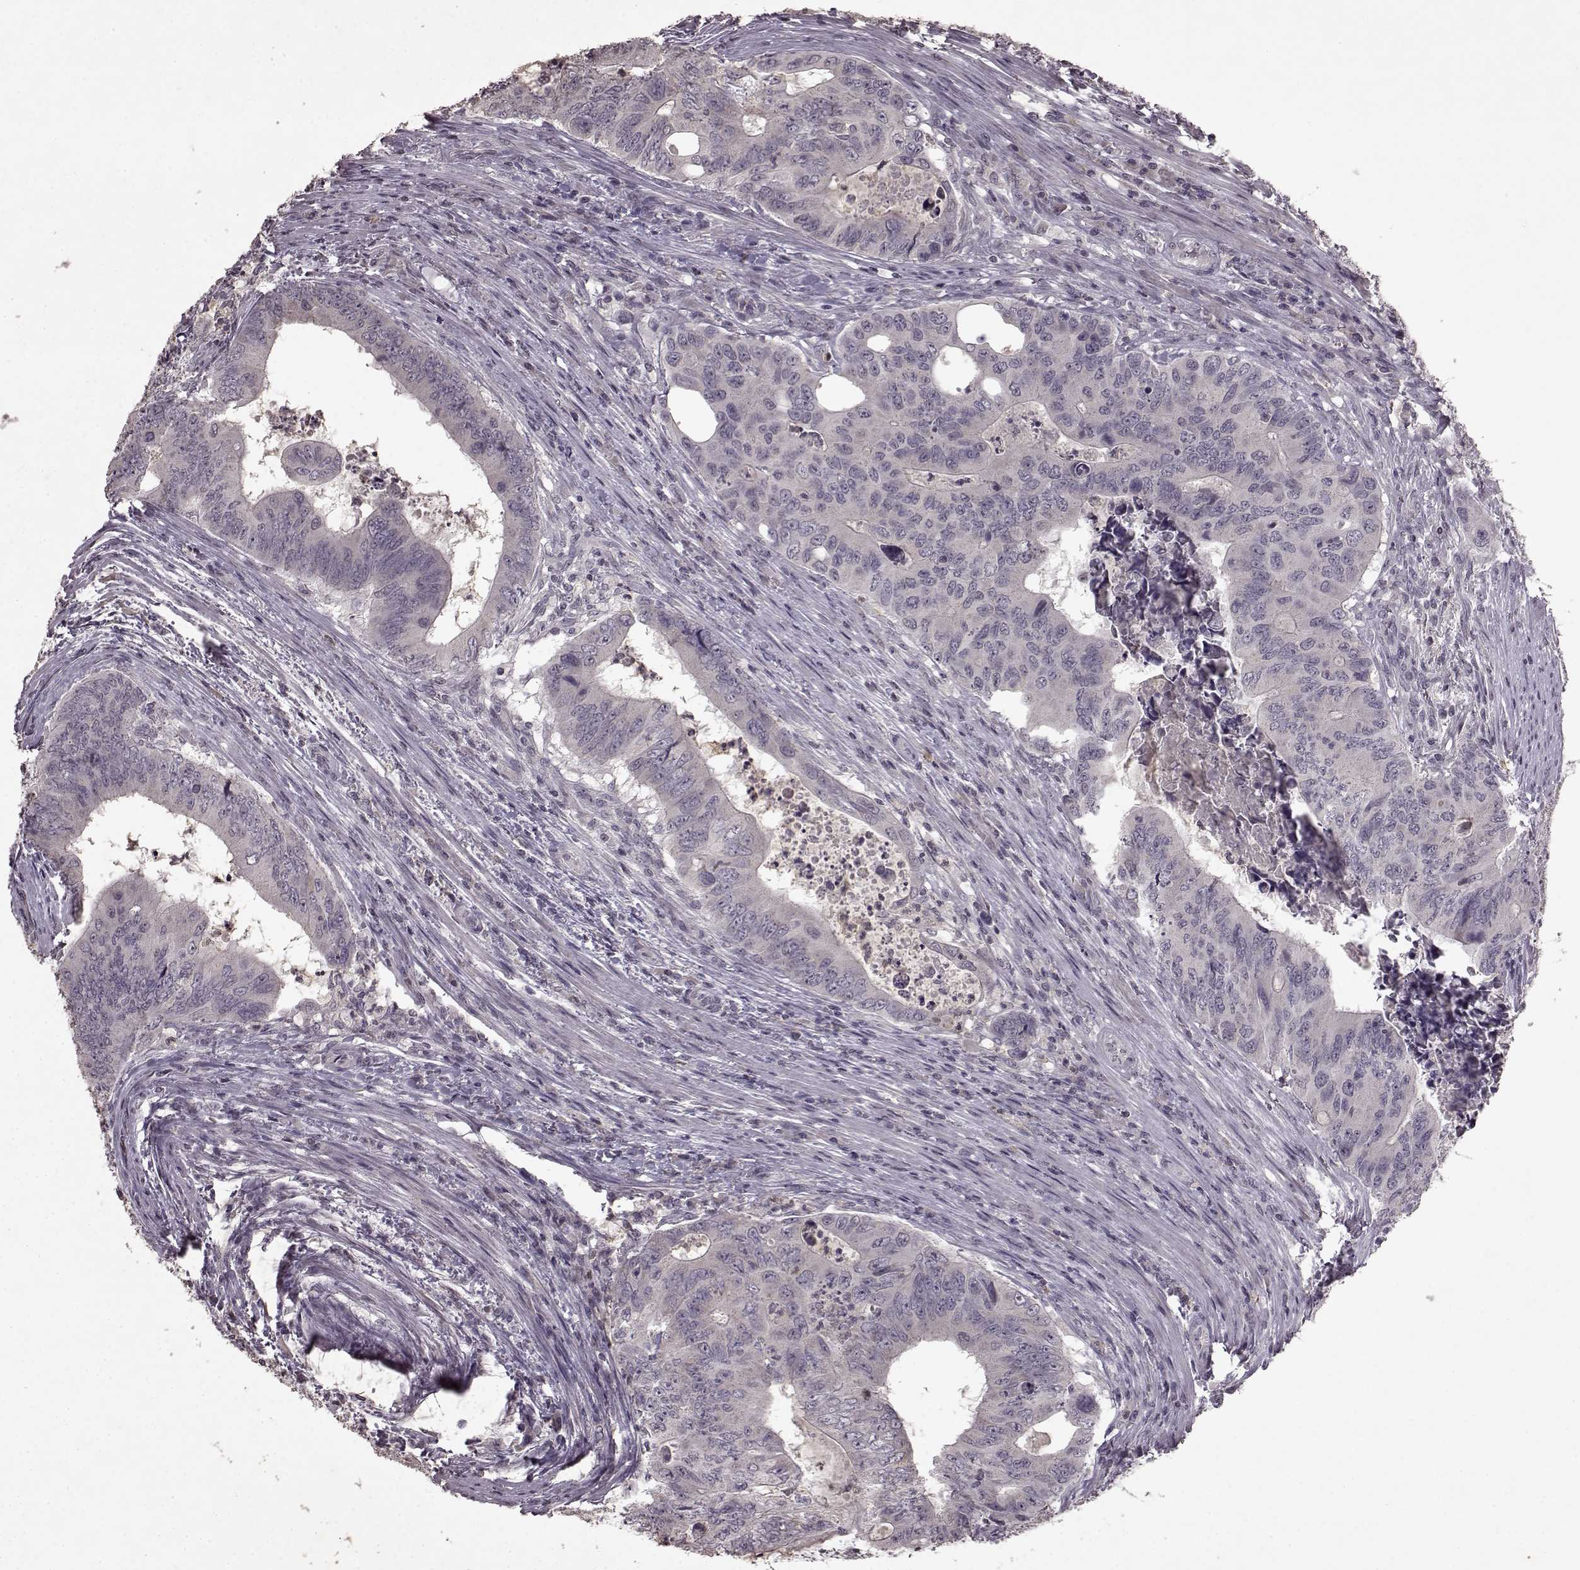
{"staining": {"intensity": "negative", "quantity": "none", "location": "none"}, "tissue": "colorectal cancer", "cell_type": "Tumor cells", "image_type": "cancer", "snomed": [{"axis": "morphology", "description": "Adenocarcinoma, NOS"}, {"axis": "topography", "description": "Colon"}], "caption": "Human colorectal adenocarcinoma stained for a protein using immunohistochemistry (IHC) exhibits no positivity in tumor cells.", "gene": "LHB", "patient": {"sex": "male", "age": 53}}